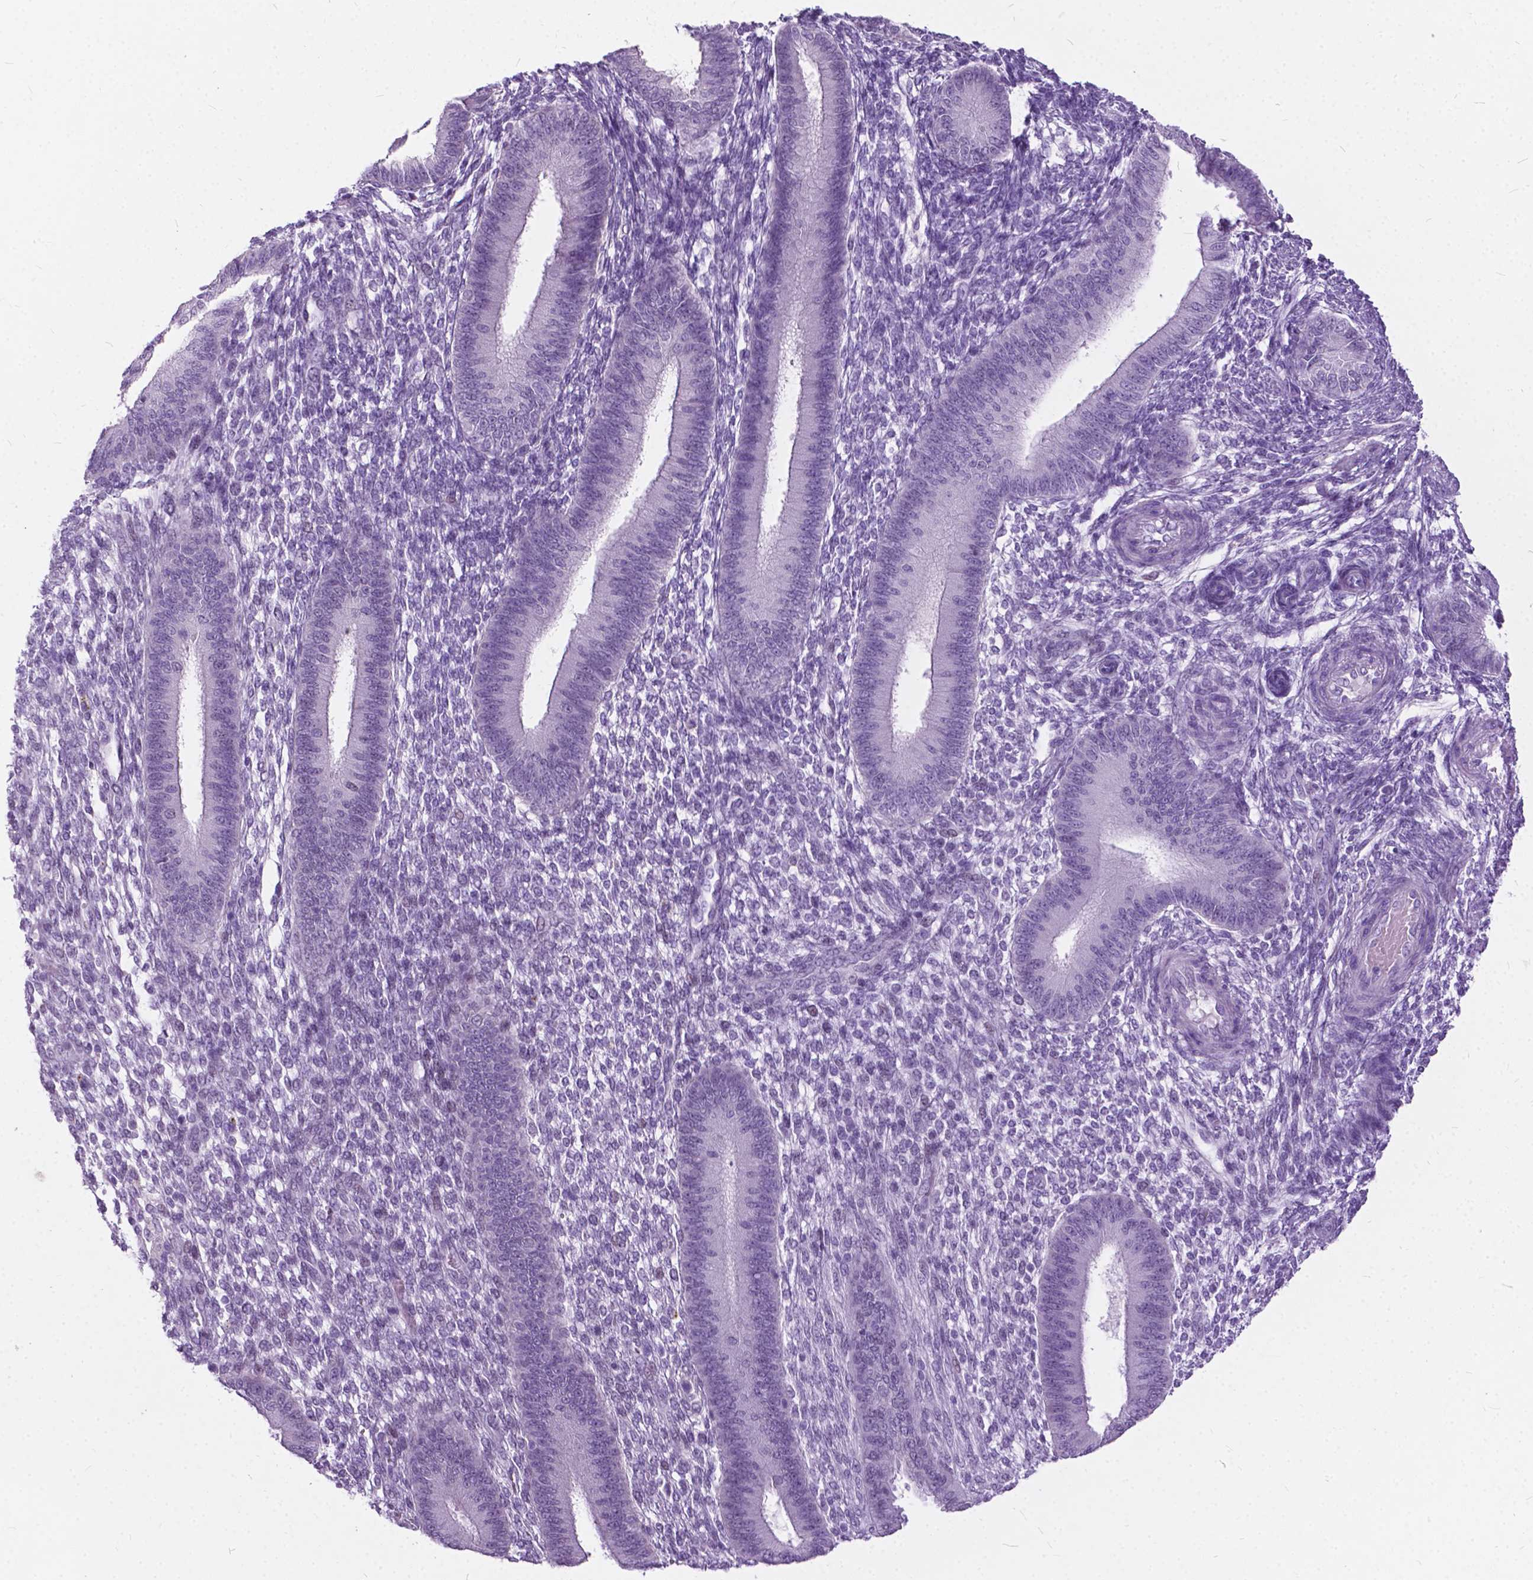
{"staining": {"intensity": "negative", "quantity": "none", "location": "none"}, "tissue": "endometrium", "cell_type": "Cells in endometrial stroma", "image_type": "normal", "snomed": [{"axis": "morphology", "description": "Normal tissue, NOS"}, {"axis": "topography", "description": "Endometrium"}], "caption": "A micrograph of endometrium stained for a protein reveals no brown staining in cells in endometrial stroma.", "gene": "BSND", "patient": {"sex": "female", "age": 39}}